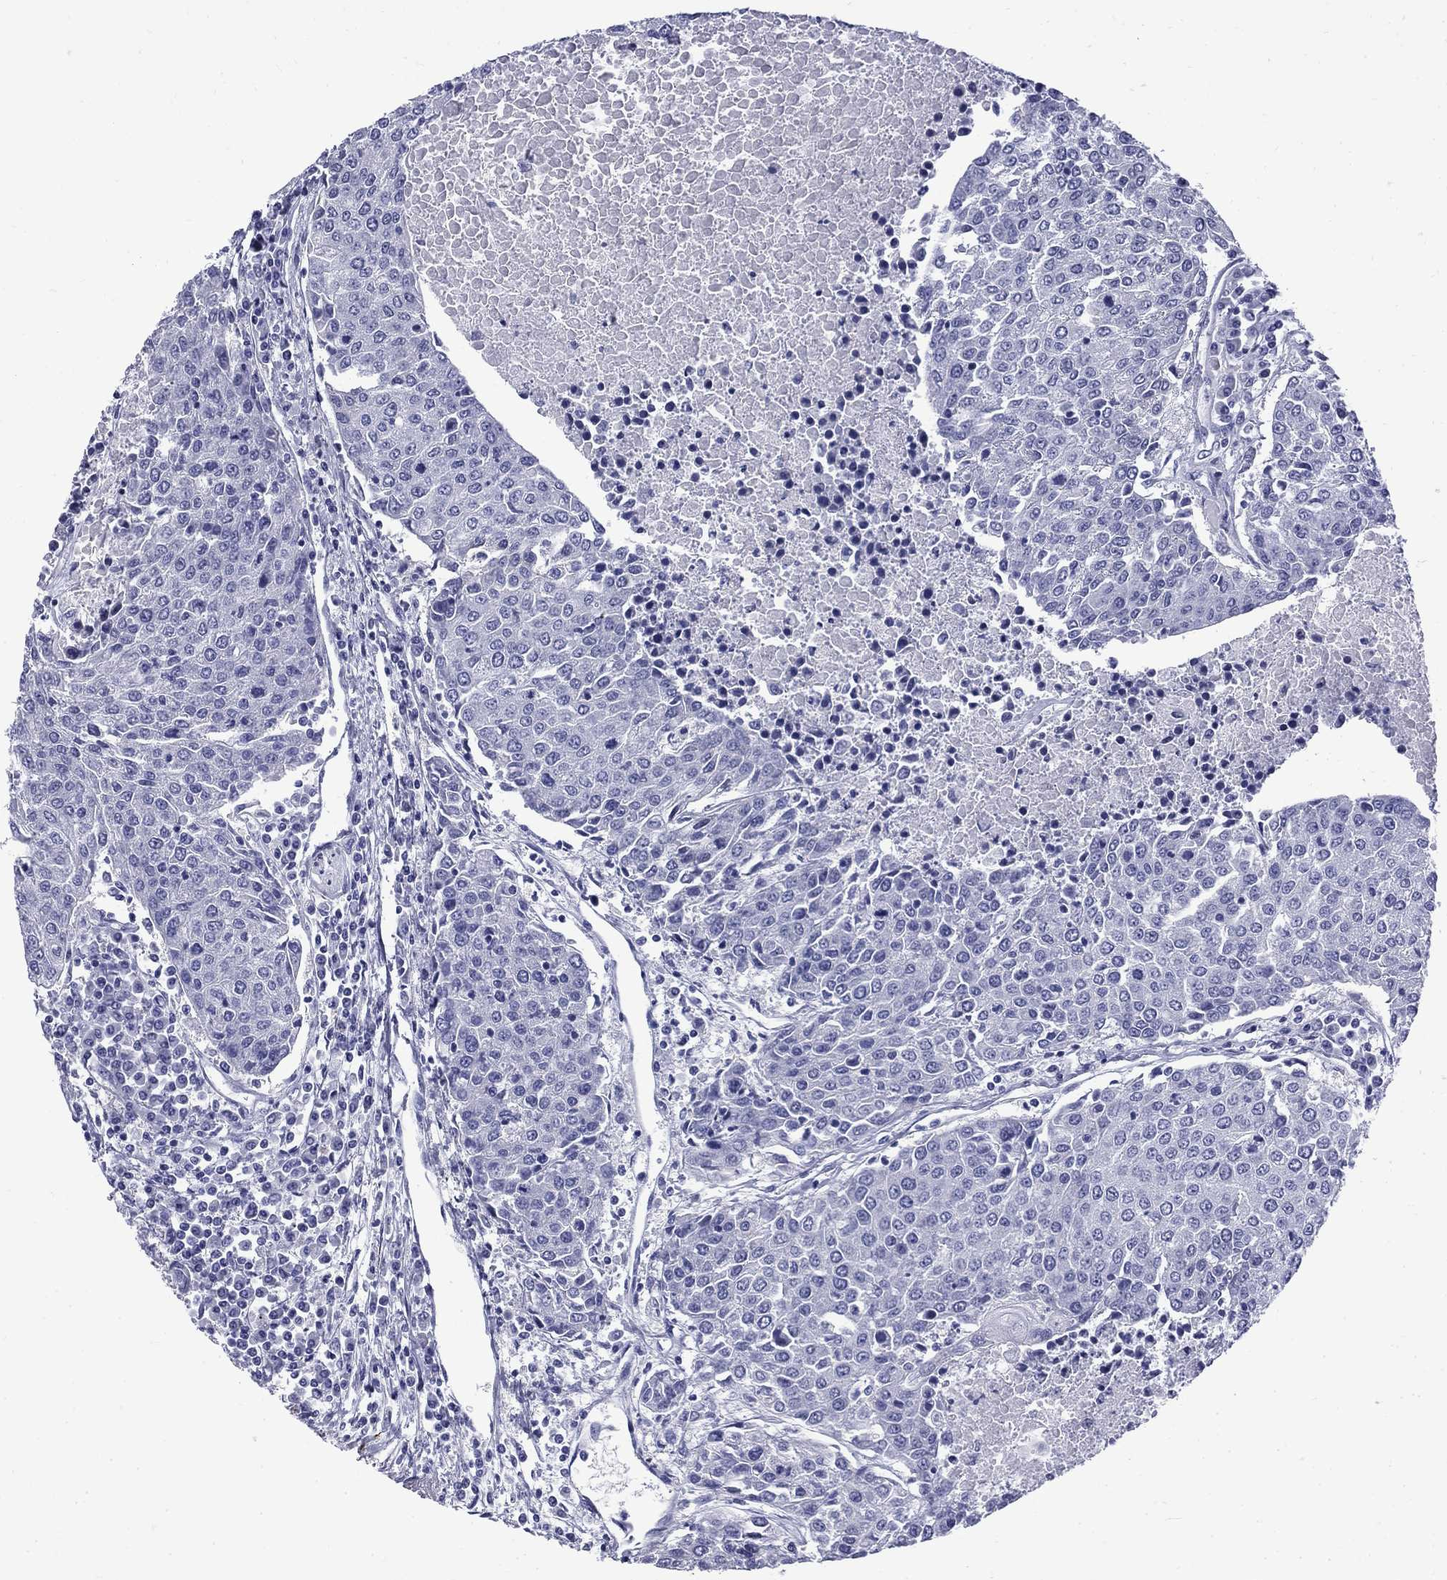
{"staining": {"intensity": "negative", "quantity": "none", "location": "none"}, "tissue": "urothelial cancer", "cell_type": "Tumor cells", "image_type": "cancer", "snomed": [{"axis": "morphology", "description": "Urothelial carcinoma, High grade"}, {"axis": "topography", "description": "Urinary bladder"}], "caption": "Micrograph shows no significant protein staining in tumor cells of urothelial carcinoma (high-grade).", "gene": "MGARP", "patient": {"sex": "female", "age": 85}}